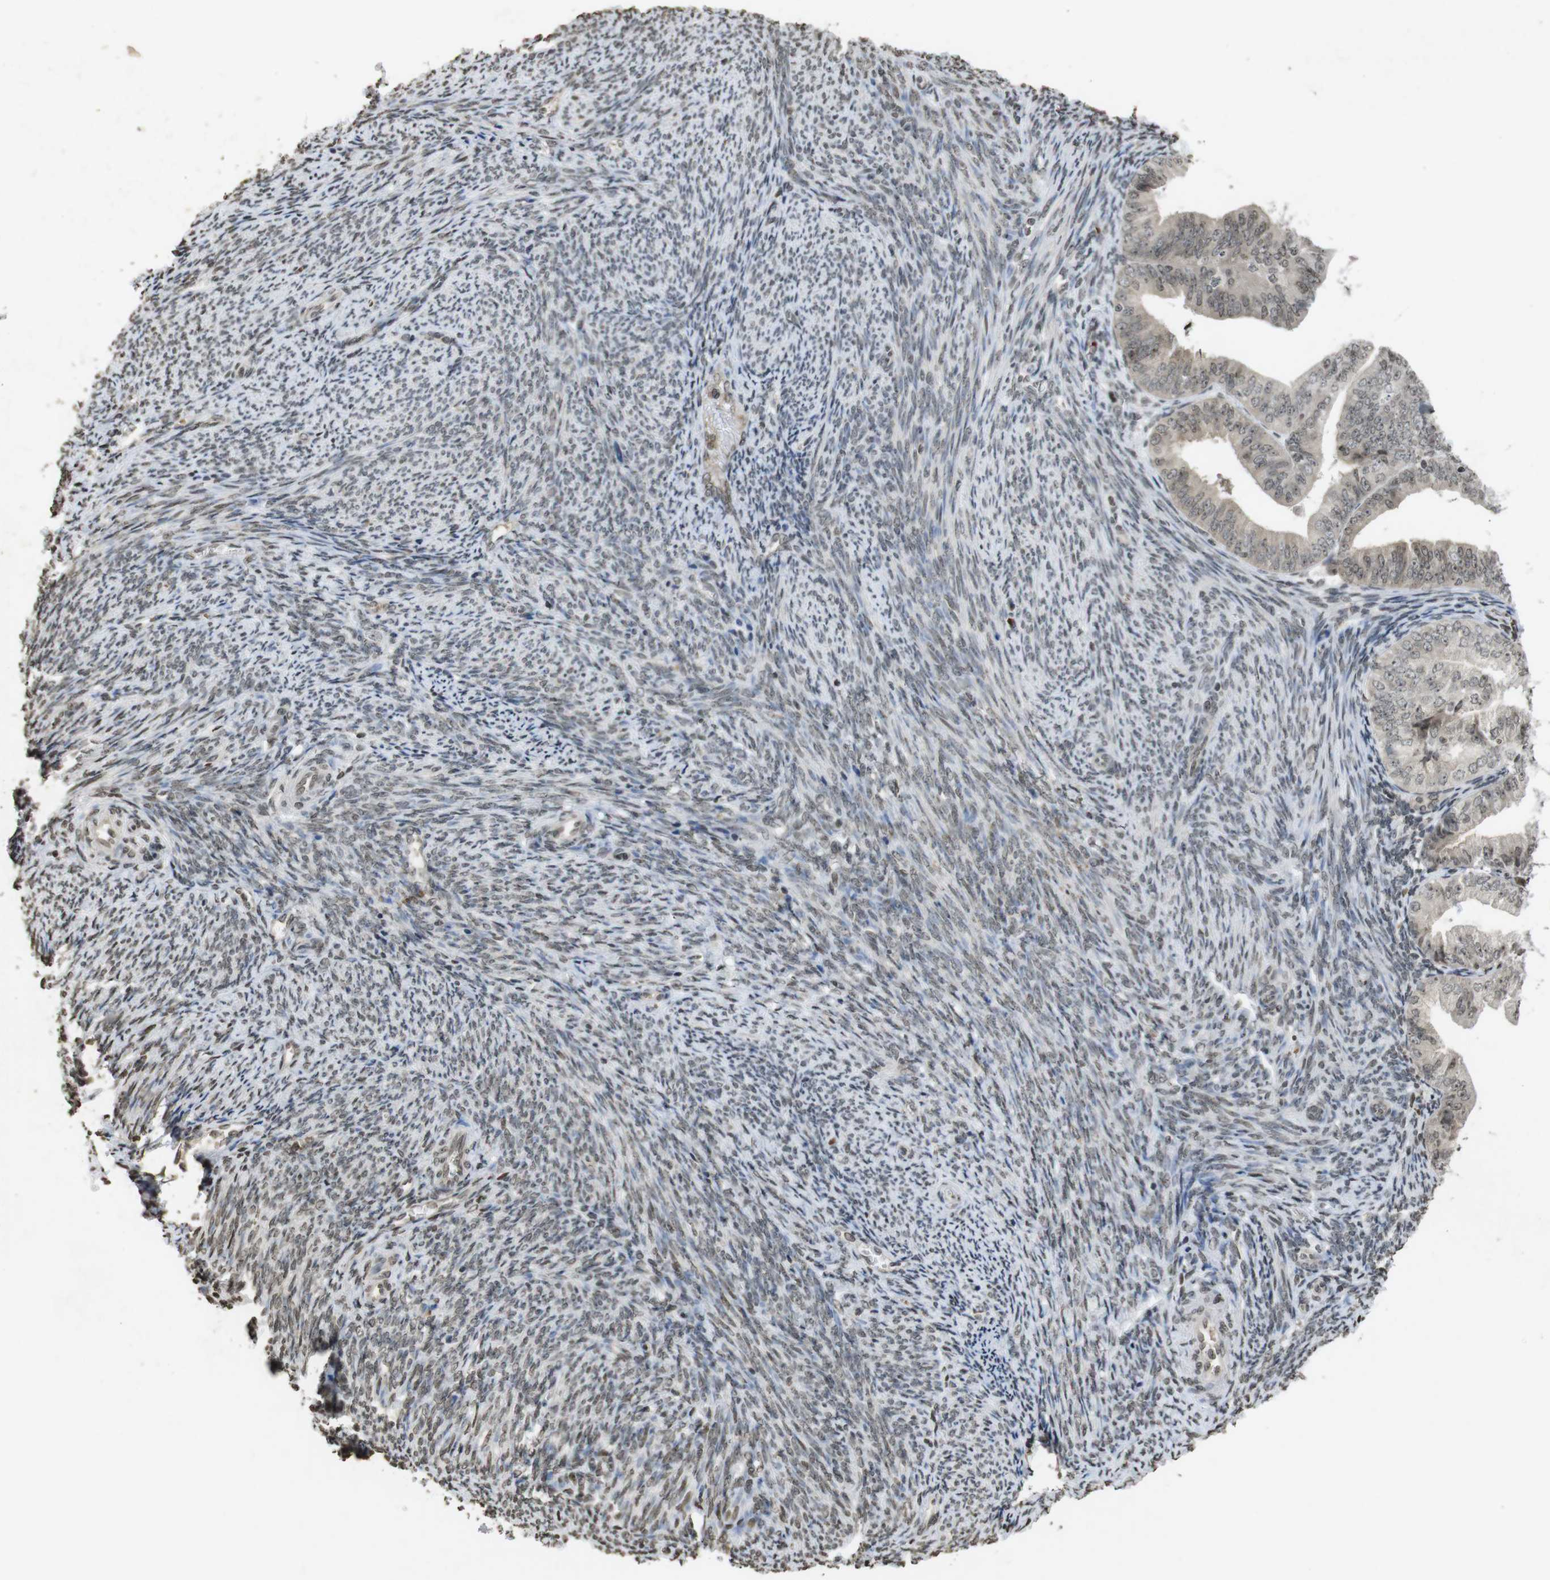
{"staining": {"intensity": "weak", "quantity": "25%-75%", "location": "cytoplasmic/membranous,nuclear"}, "tissue": "endometrial cancer", "cell_type": "Tumor cells", "image_type": "cancer", "snomed": [{"axis": "morphology", "description": "Adenocarcinoma, NOS"}, {"axis": "topography", "description": "Endometrium"}], "caption": "Endometrial adenocarcinoma tissue displays weak cytoplasmic/membranous and nuclear positivity in approximately 25%-75% of tumor cells", "gene": "FOXA3", "patient": {"sex": "female", "age": 63}}